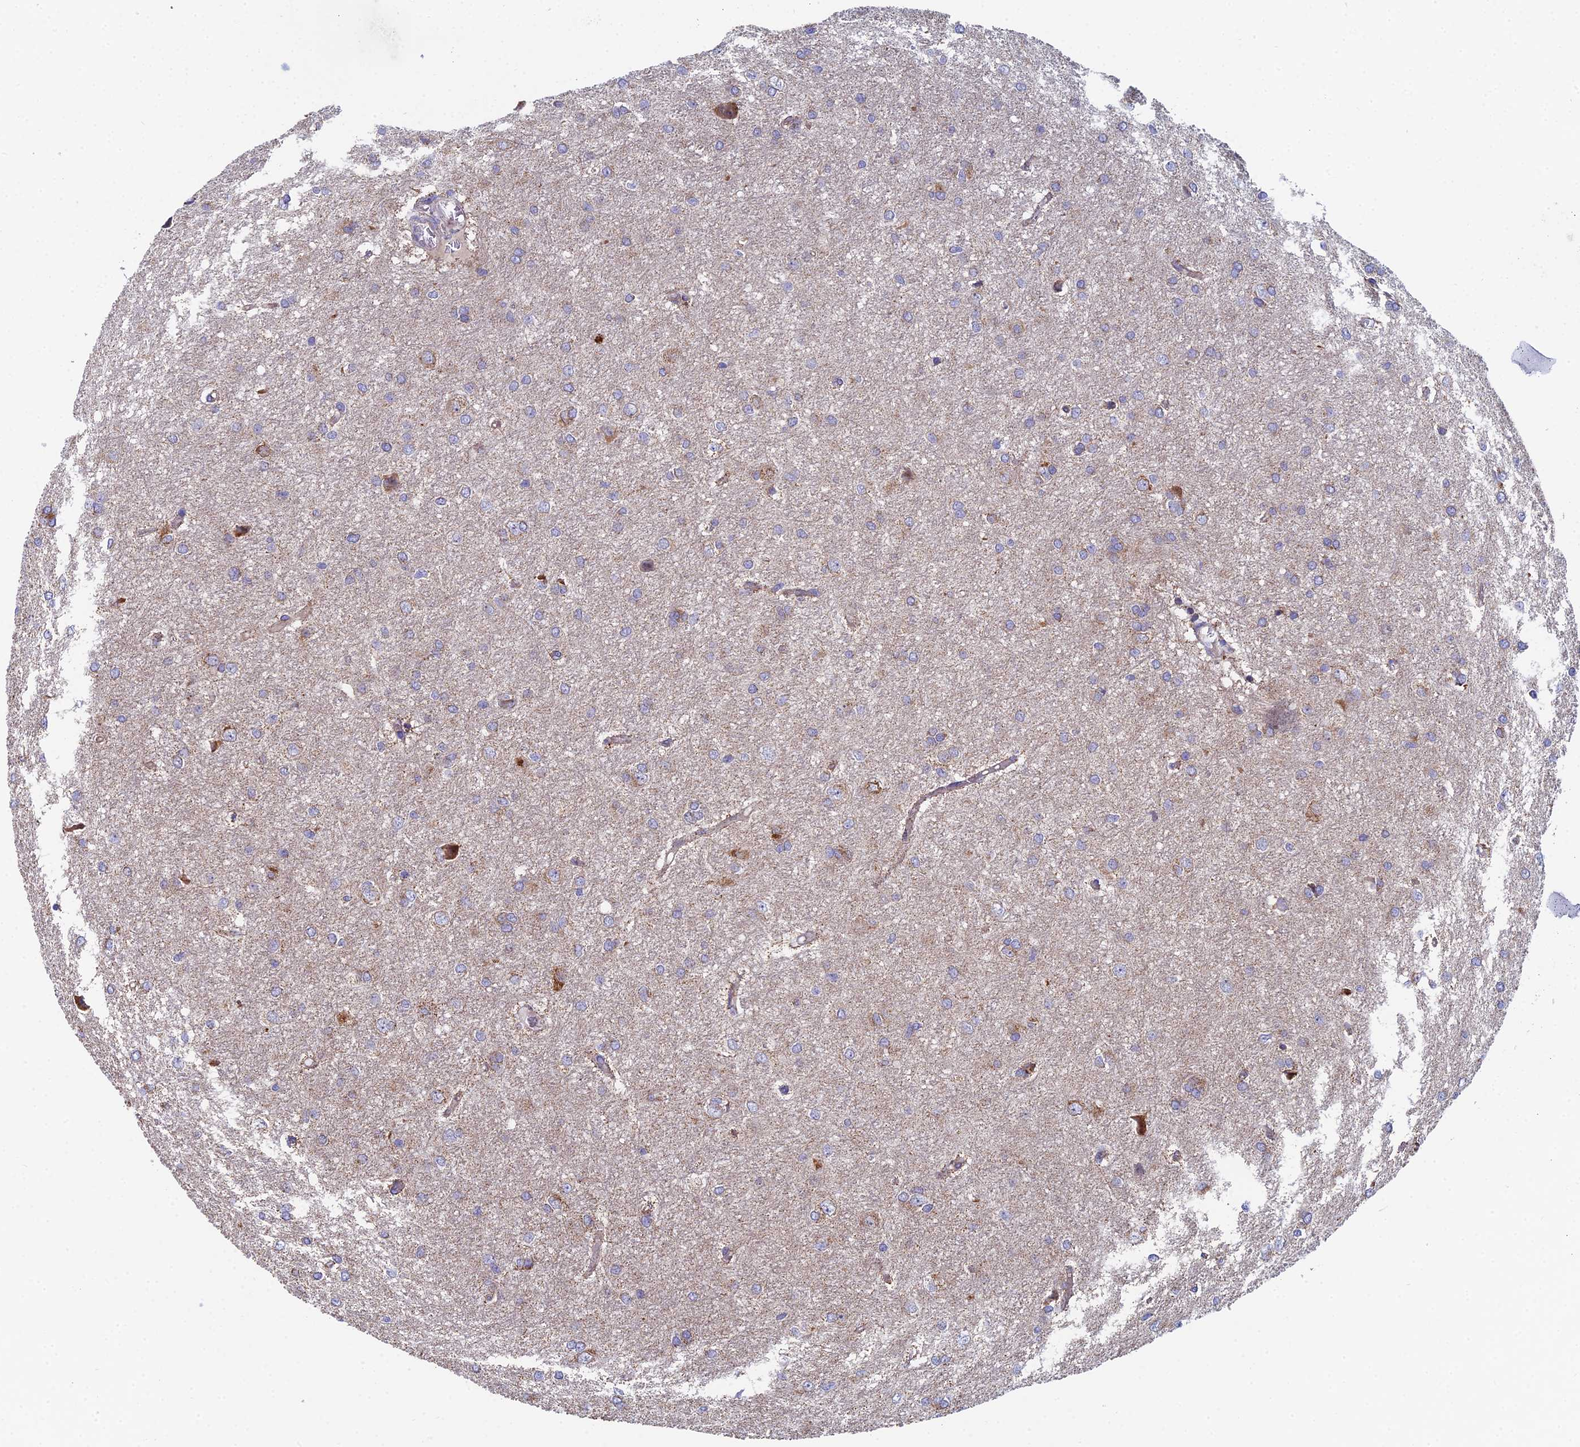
{"staining": {"intensity": "negative", "quantity": "none", "location": "none"}, "tissue": "glioma", "cell_type": "Tumor cells", "image_type": "cancer", "snomed": [{"axis": "morphology", "description": "Glioma, malignant, High grade"}, {"axis": "topography", "description": "Brain"}], "caption": "Micrograph shows no significant protein staining in tumor cells of malignant high-grade glioma.", "gene": "SPOCK2", "patient": {"sex": "female", "age": 50}}